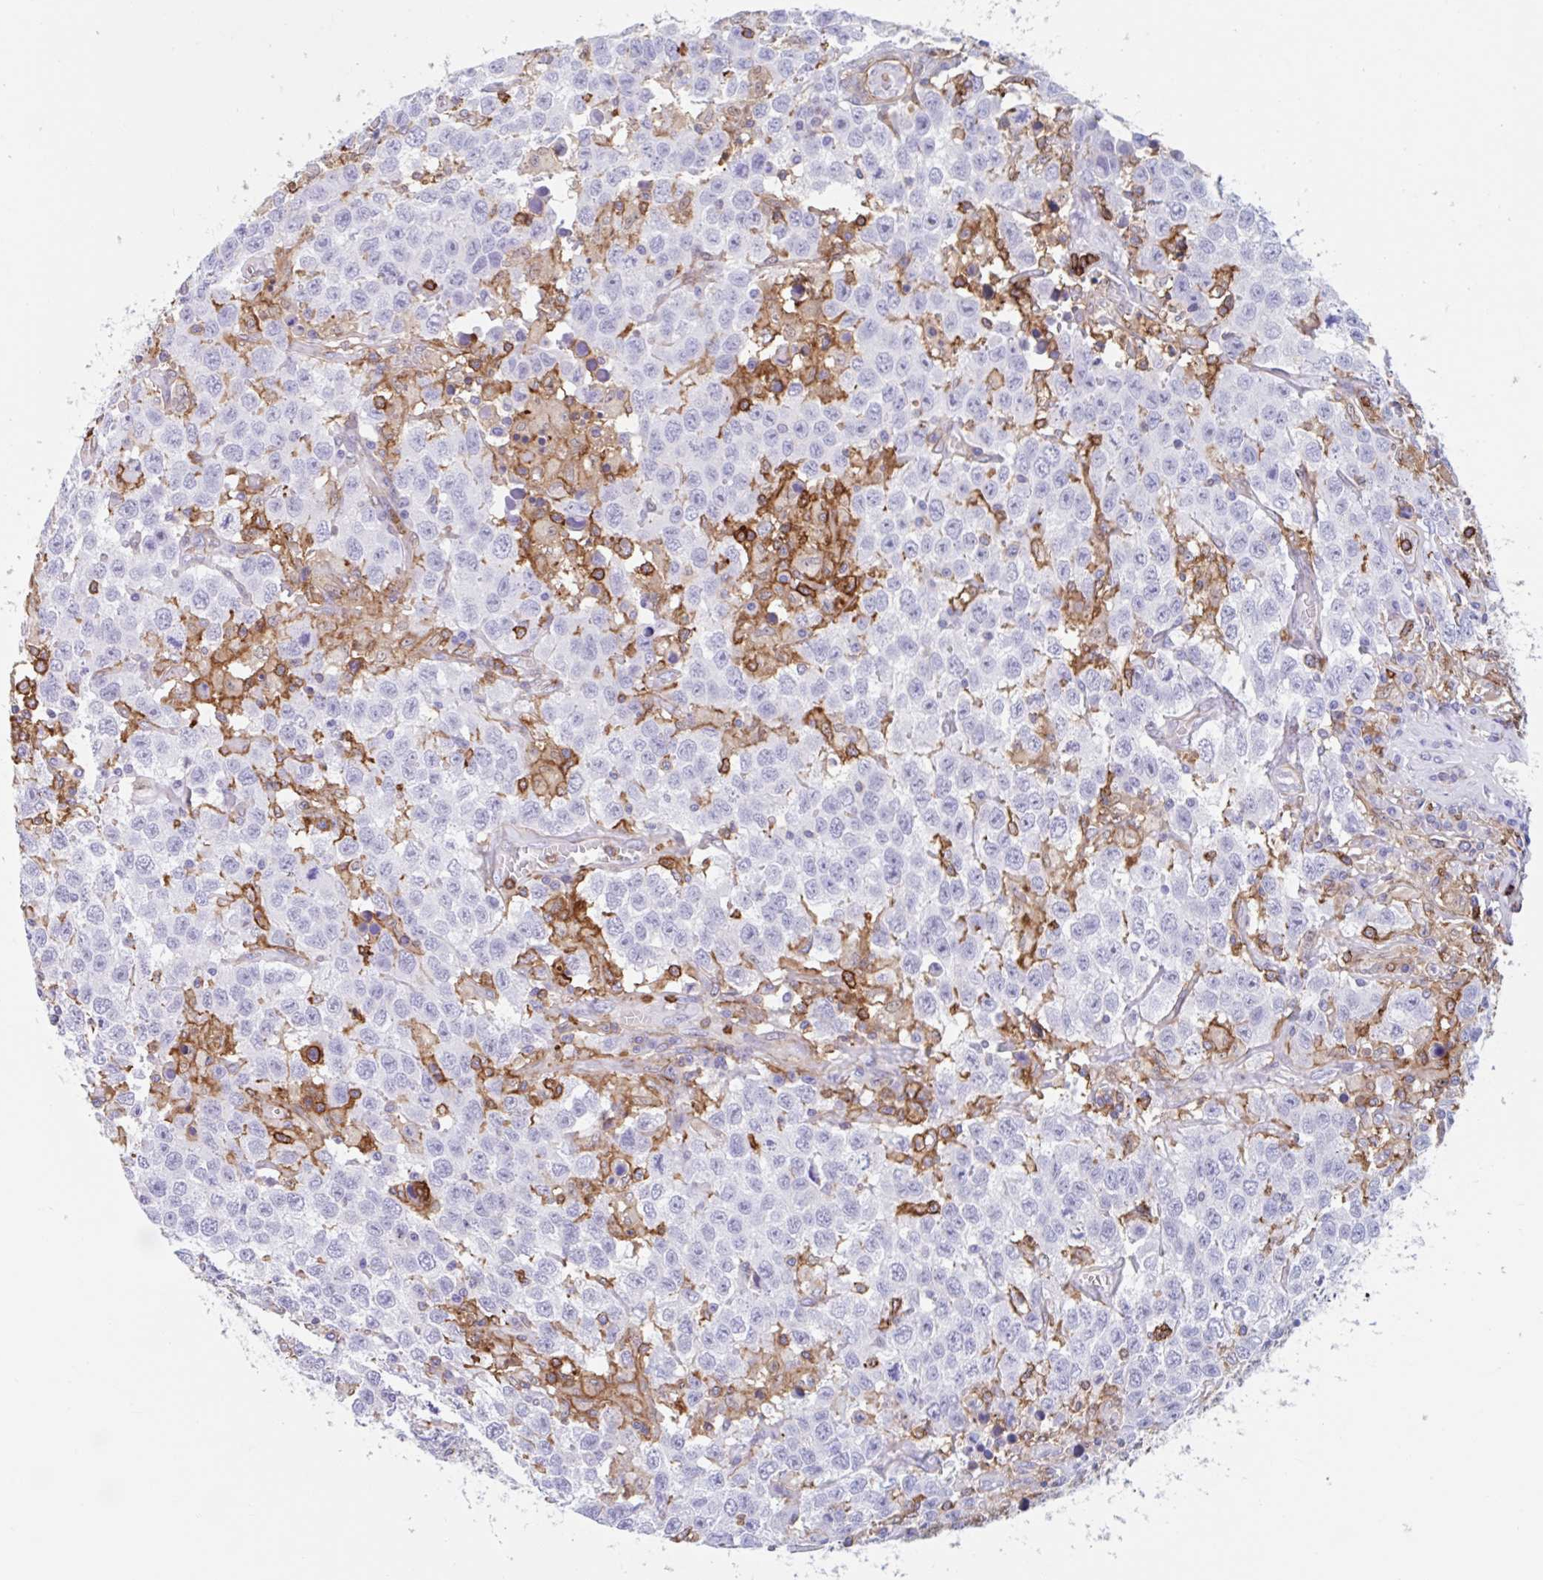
{"staining": {"intensity": "negative", "quantity": "none", "location": "none"}, "tissue": "testis cancer", "cell_type": "Tumor cells", "image_type": "cancer", "snomed": [{"axis": "morphology", "description": "Seminoma, NOS"}, {"axis": "topography", "description": "Testis"}], "caption": "High power microscopy micrograph of an immunohistochemistry (IHC) micrograph of seminoma (testis), revealing no significant positivity in tumor cells.", "gene": "EFHD1", "patient": {"sex": "male", "age": 41}}